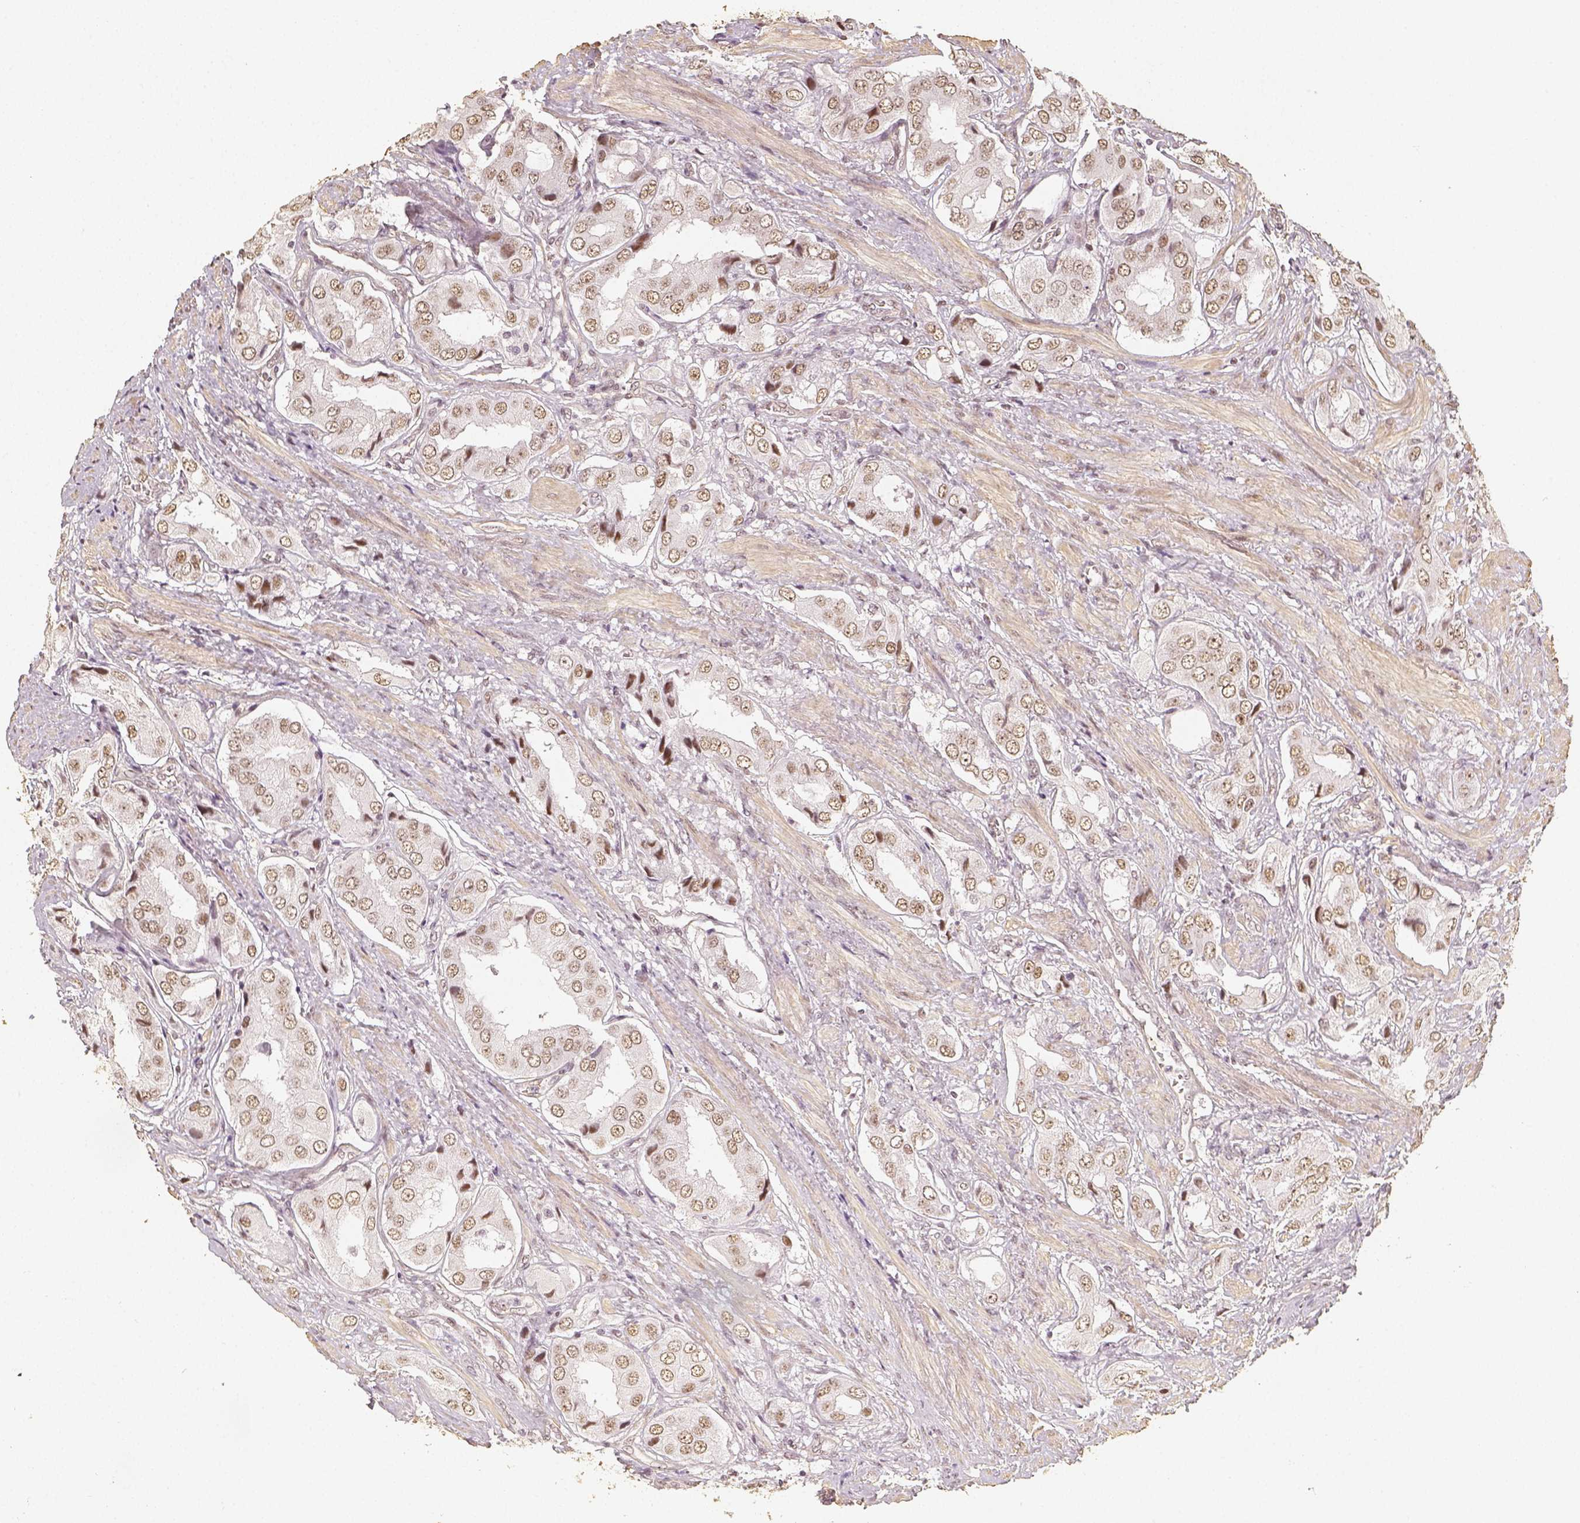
{"staining": {"intensity": "weak", "quantity": ">75%", "location": "nuclear"}, "tissue": "prostate cancer", "cell_type": "Tumor cells", "image_type": "cancer", "snomed": [{"axis": "morphology", "description": "Adenocarcinoma, NOS"}, {"axis": "topography", "description": "Prostate"}], "caption": "Protein expression analysis of human prostate adenocarcinoma reveals weak nuclear staining in about >75% of tumor cells.", "gene": "HDAC1", "patient": {"sex": "male", "age": 63}}